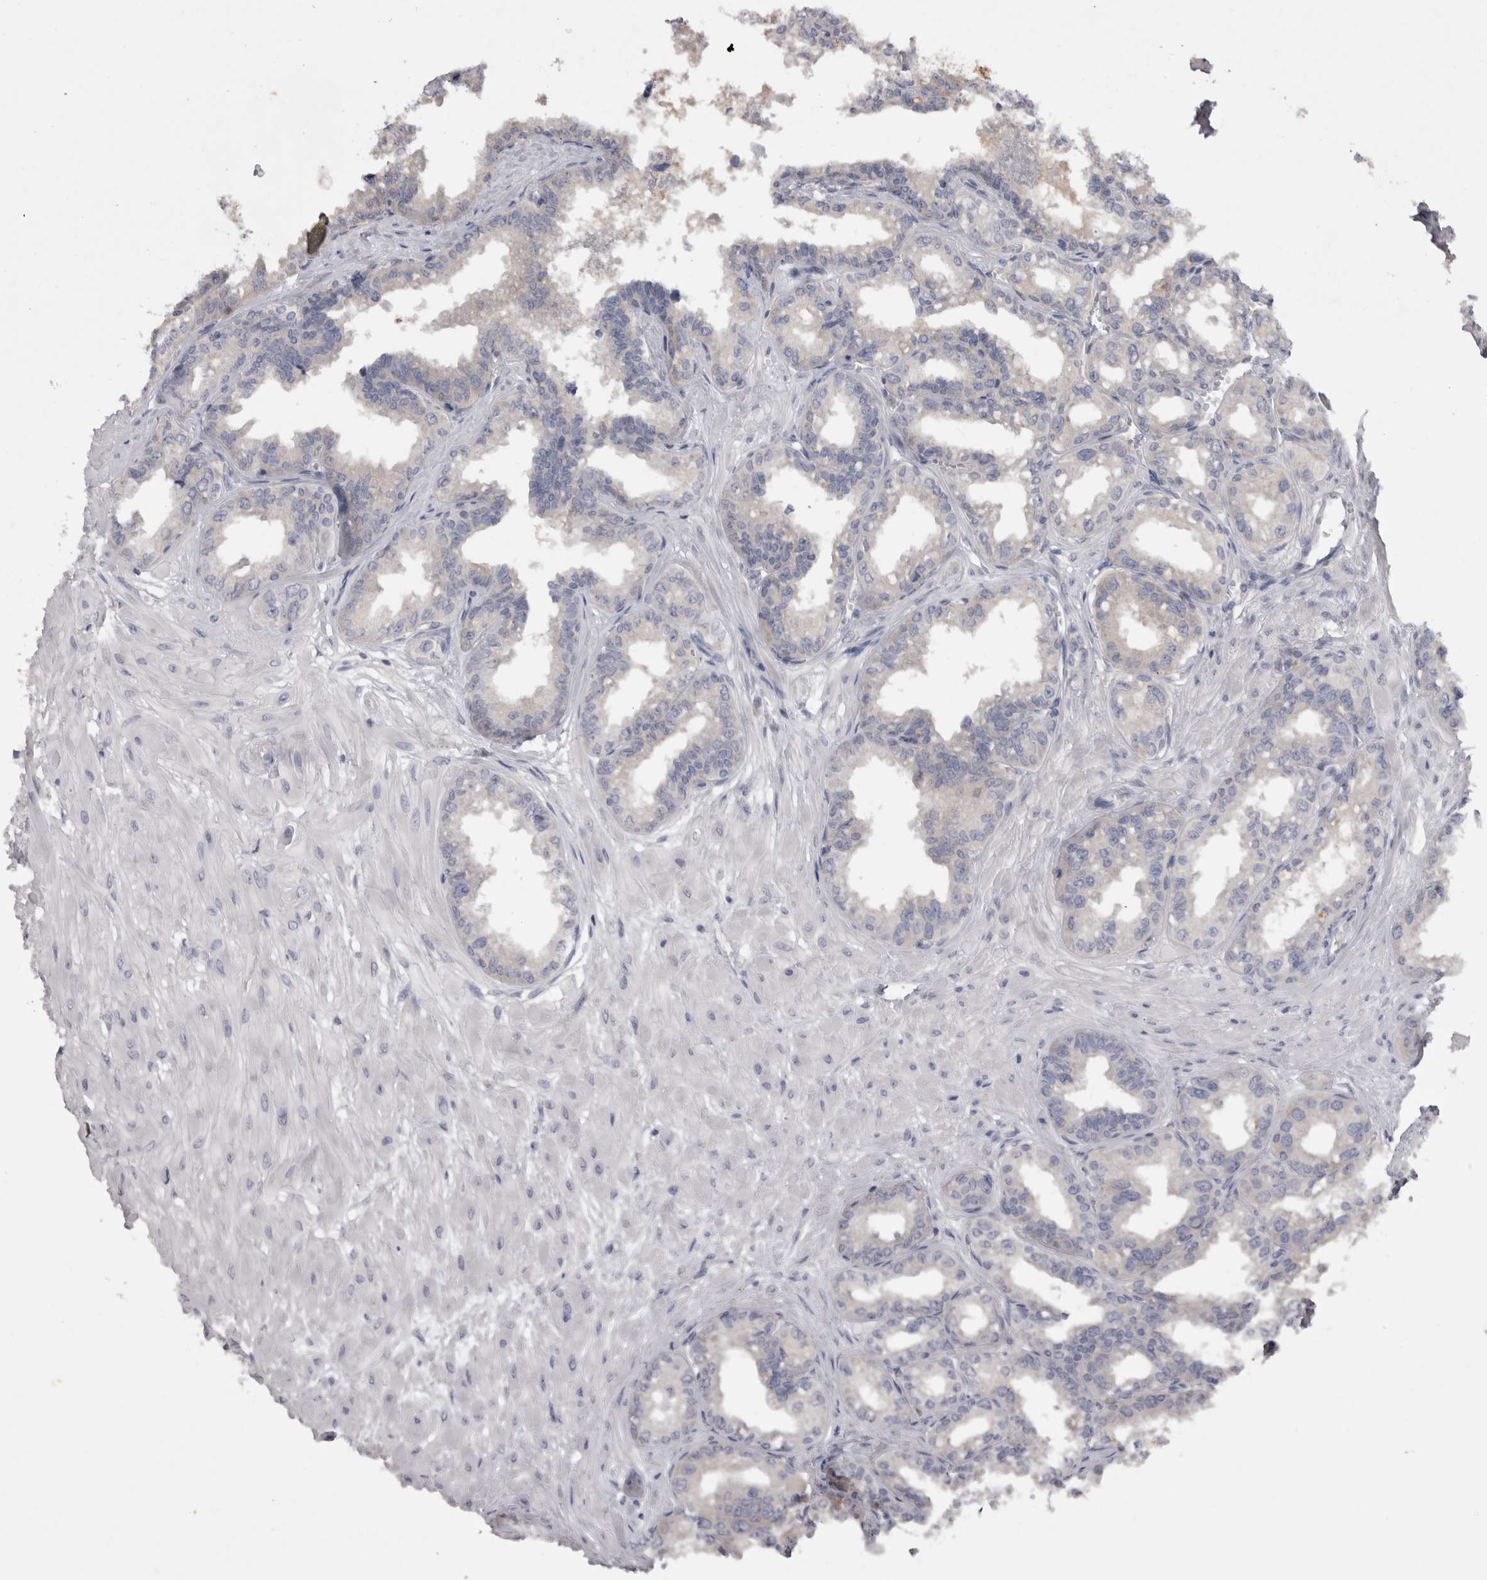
{"staining": {"intensity": "weak", "quantity": "<25%", "location": "cytoplasmic/membranous"}, "tissue": "seminal vesicle", "cell_type": "Glandular cells", "image_type": "normal", "snomed": [{"axis": "morphology", "description": "Normal tissue, NOS"}, {"axis": "topography", "description": "Prostate"}, {"axis": "topography", "description": "Seminal veicle"}], "caption": "This is an IHC photomicrograph of benign human seminal vesicle. There is no expression in glandular cells.", "gene": "LRRC40", "patient": {"sex": "male", "age": 51}}